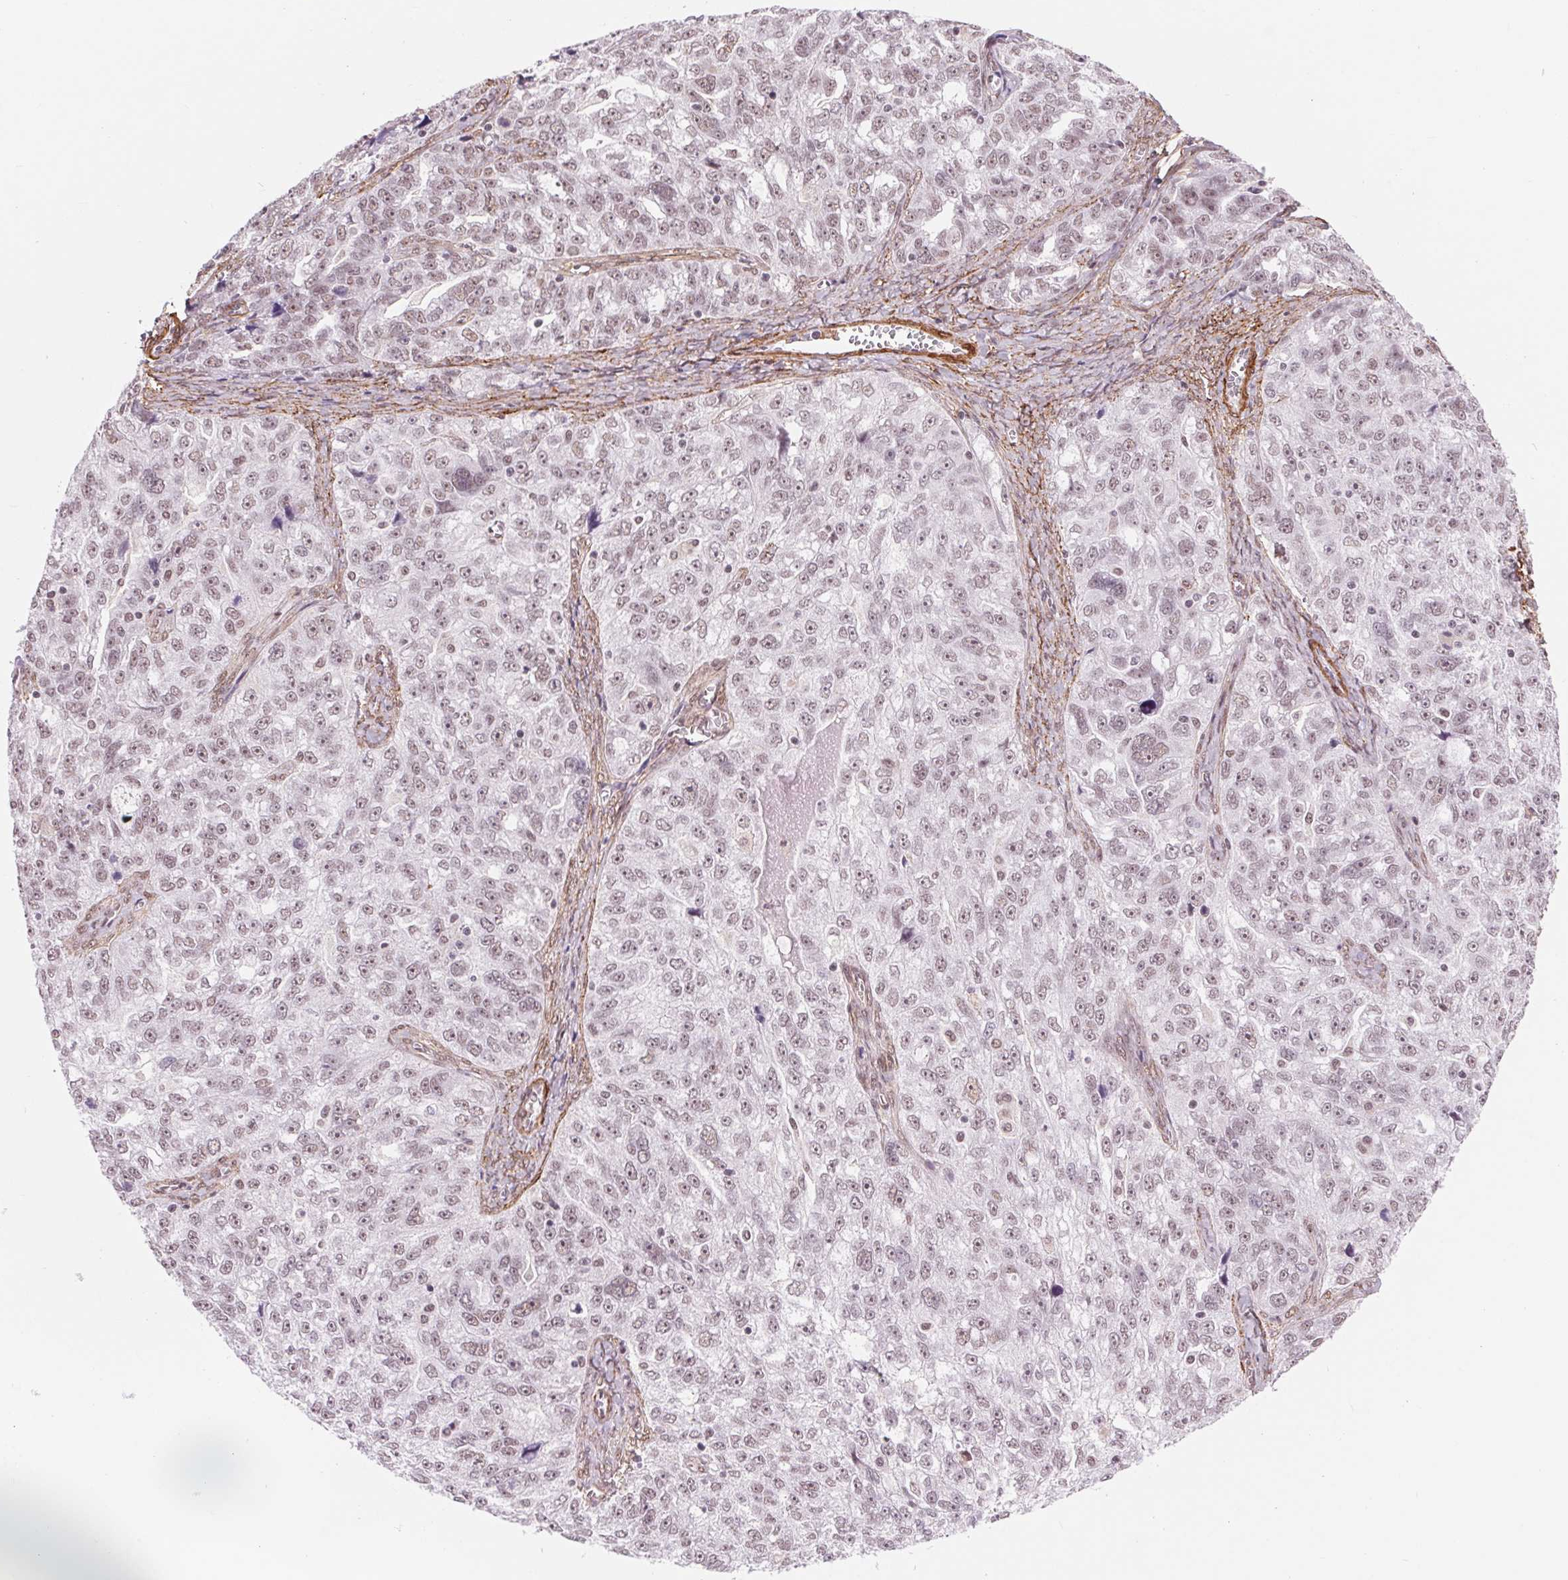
{"staining": {"intensity": "weak", "quantity": ">75%", "location": "nuclear"}, "tissue": "ovarian cancer", "cell_type": "Tumor cells", "image_type": "cancer", "snomed": [{"axis": "morphology", "description": "Cystadenocarcinoma, serous, NOS"}, {"axis": "topography", "description": "Ovary"}], "caption": "This photomicrograph shows immunohistochemistry staining of human serous cystadenocarcinoma (ovarian), with low weak nuclear staining in about >75% of tumor cells.", "gene": "BCAT1", "patient": {"sex": "female", "age": 51}}